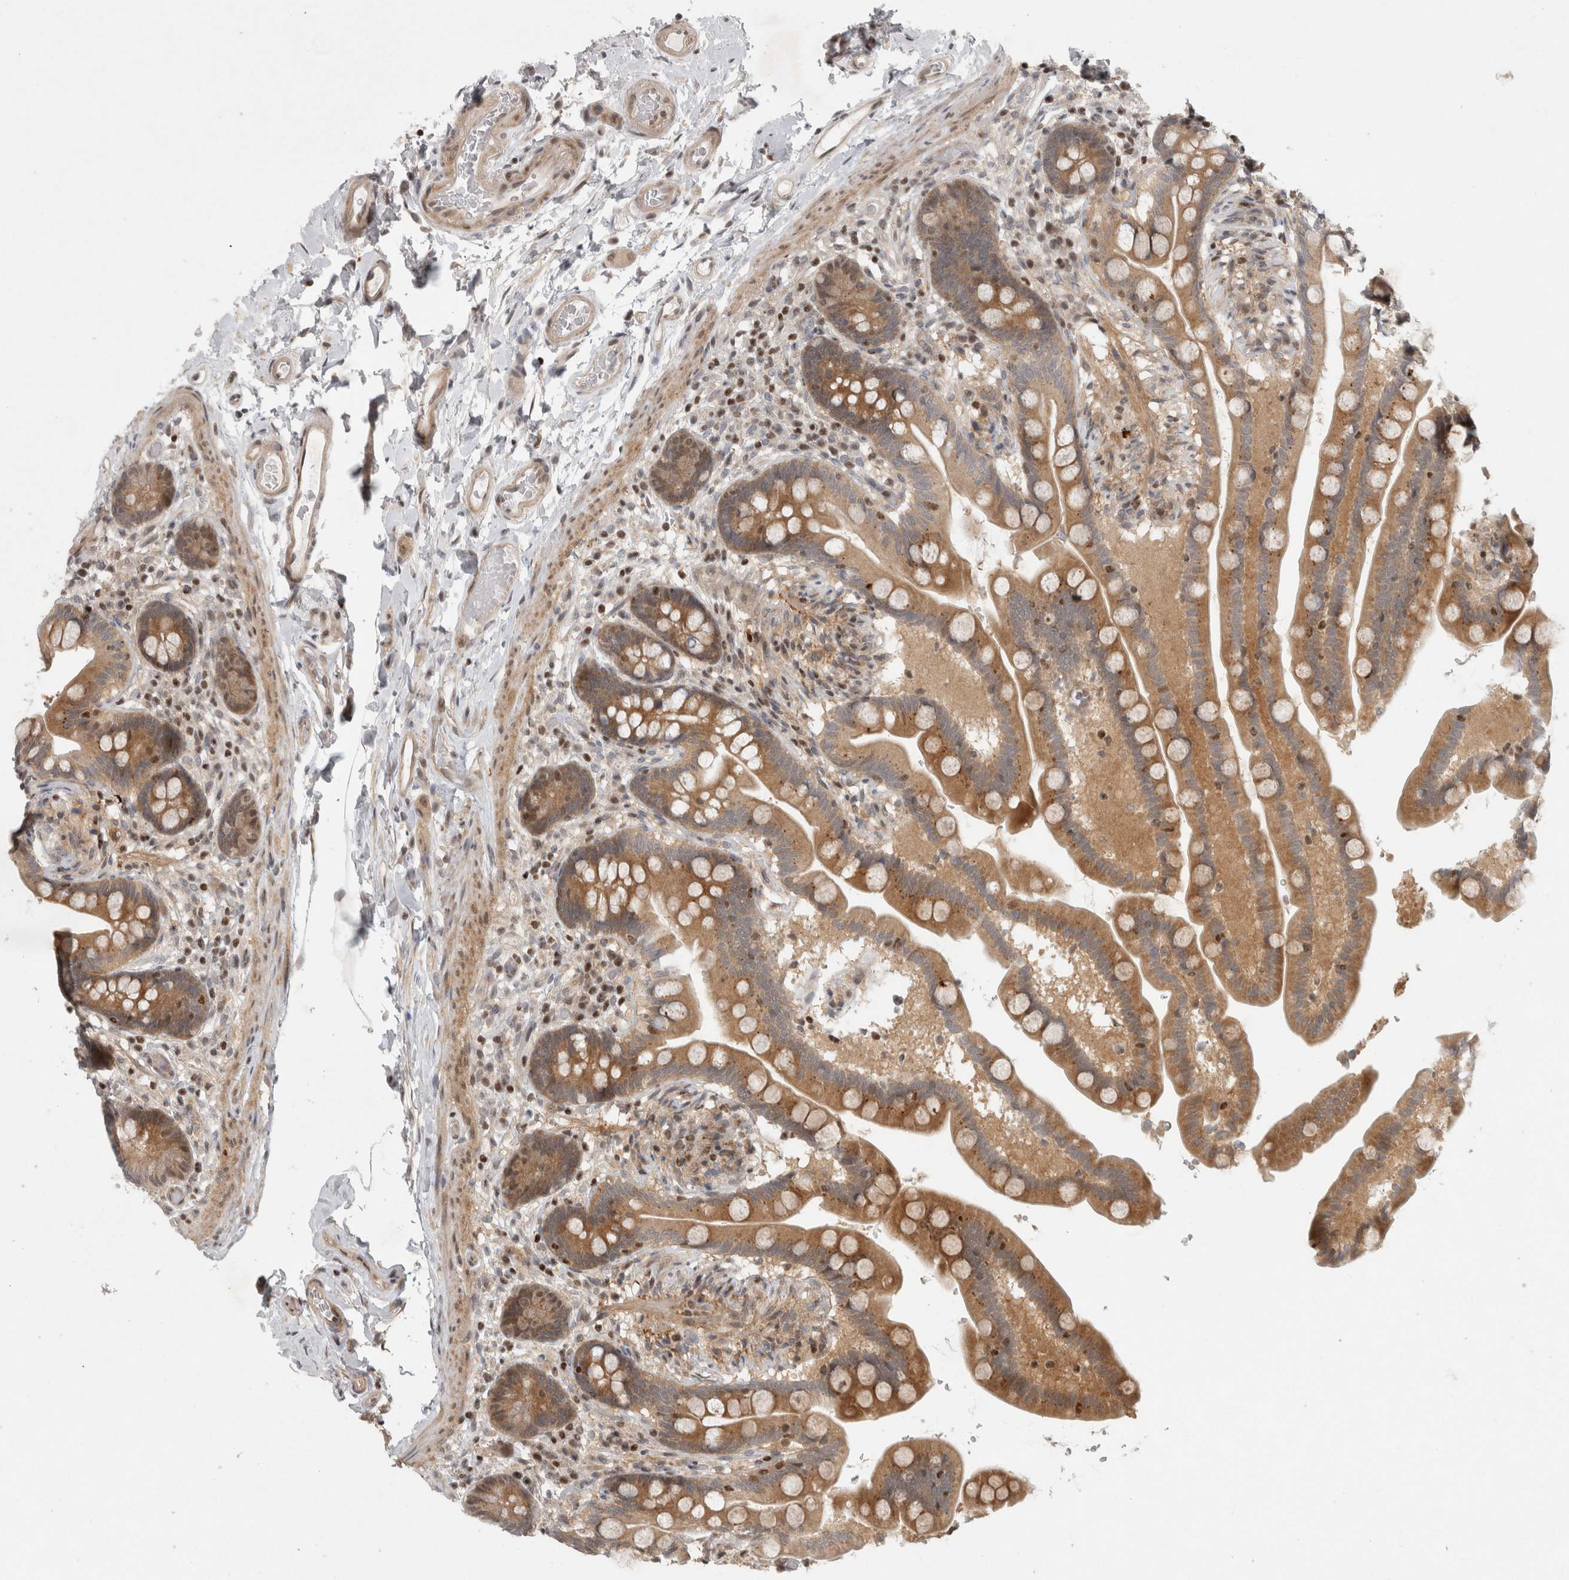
{"staining": {"intensity": "weak", "quantity": ">75%", "location": "cytoplasmic/membranous,nuclear"}, "tissue": "colon", "cell_type": "Endothelial cells", "image_type": "normal", "snomed": [{"axis": "morphology", "description": "Normal tissue, NOS"}, {"axis": "topography", "description": "Smooth muscle"}, {"axis": "topography", "description": "Colon"}], "caption": "Human colon stained with a brown dye reveals weak cytoplasmic/membranous,nuclear positive staining in approximately >75% of endothelial cells.", "gene": "KDM8", "patient": {"sex": "male", "age": 73}}